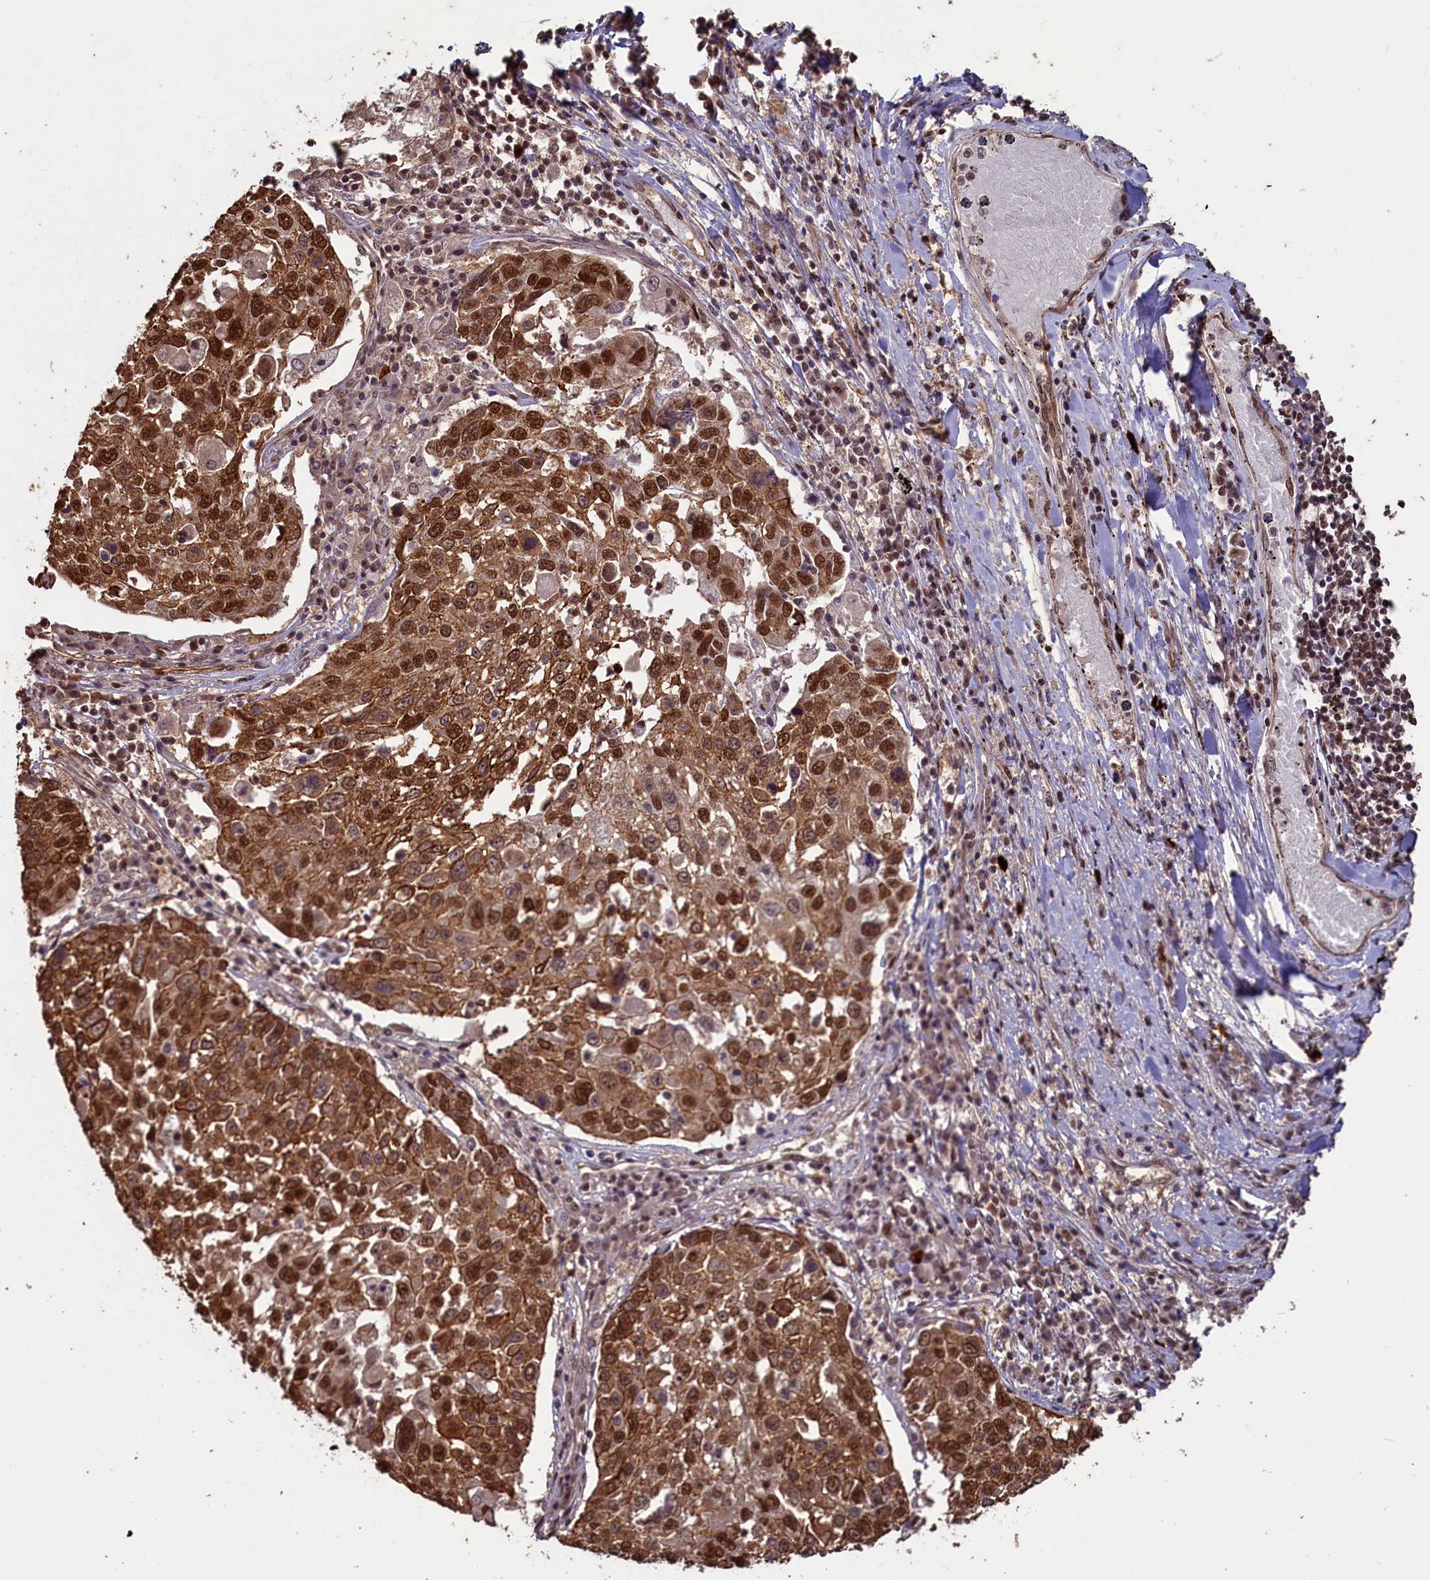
{"staining": {"intensity": "strong", "quantity": ">75%", "location": "cytoplasmic/membranous,nuclear"}, "tissue": "lung cancer", "cell_type": "Tumor cells", "image_type": "cancer", "snomed": [{"axis": "morphology", "description": "Squamous cell carcinoma, NOS"}, {"axis": "topography", "description": "Lung"}], "caption": "DAB immunohistochemical staining of human lung squamous cell carcinoma displays strong cytoplasmic/membranous and nuclear protein staining in about >75% of tumor cells. The staining was performed using DAB (3,3'-diaminobenzidine), with brown indicating positive protein expression. Nuclei are stained blue with hematoxylin.", "gene": "NAE1", "patient": {"sex": "male", "age": 65}}